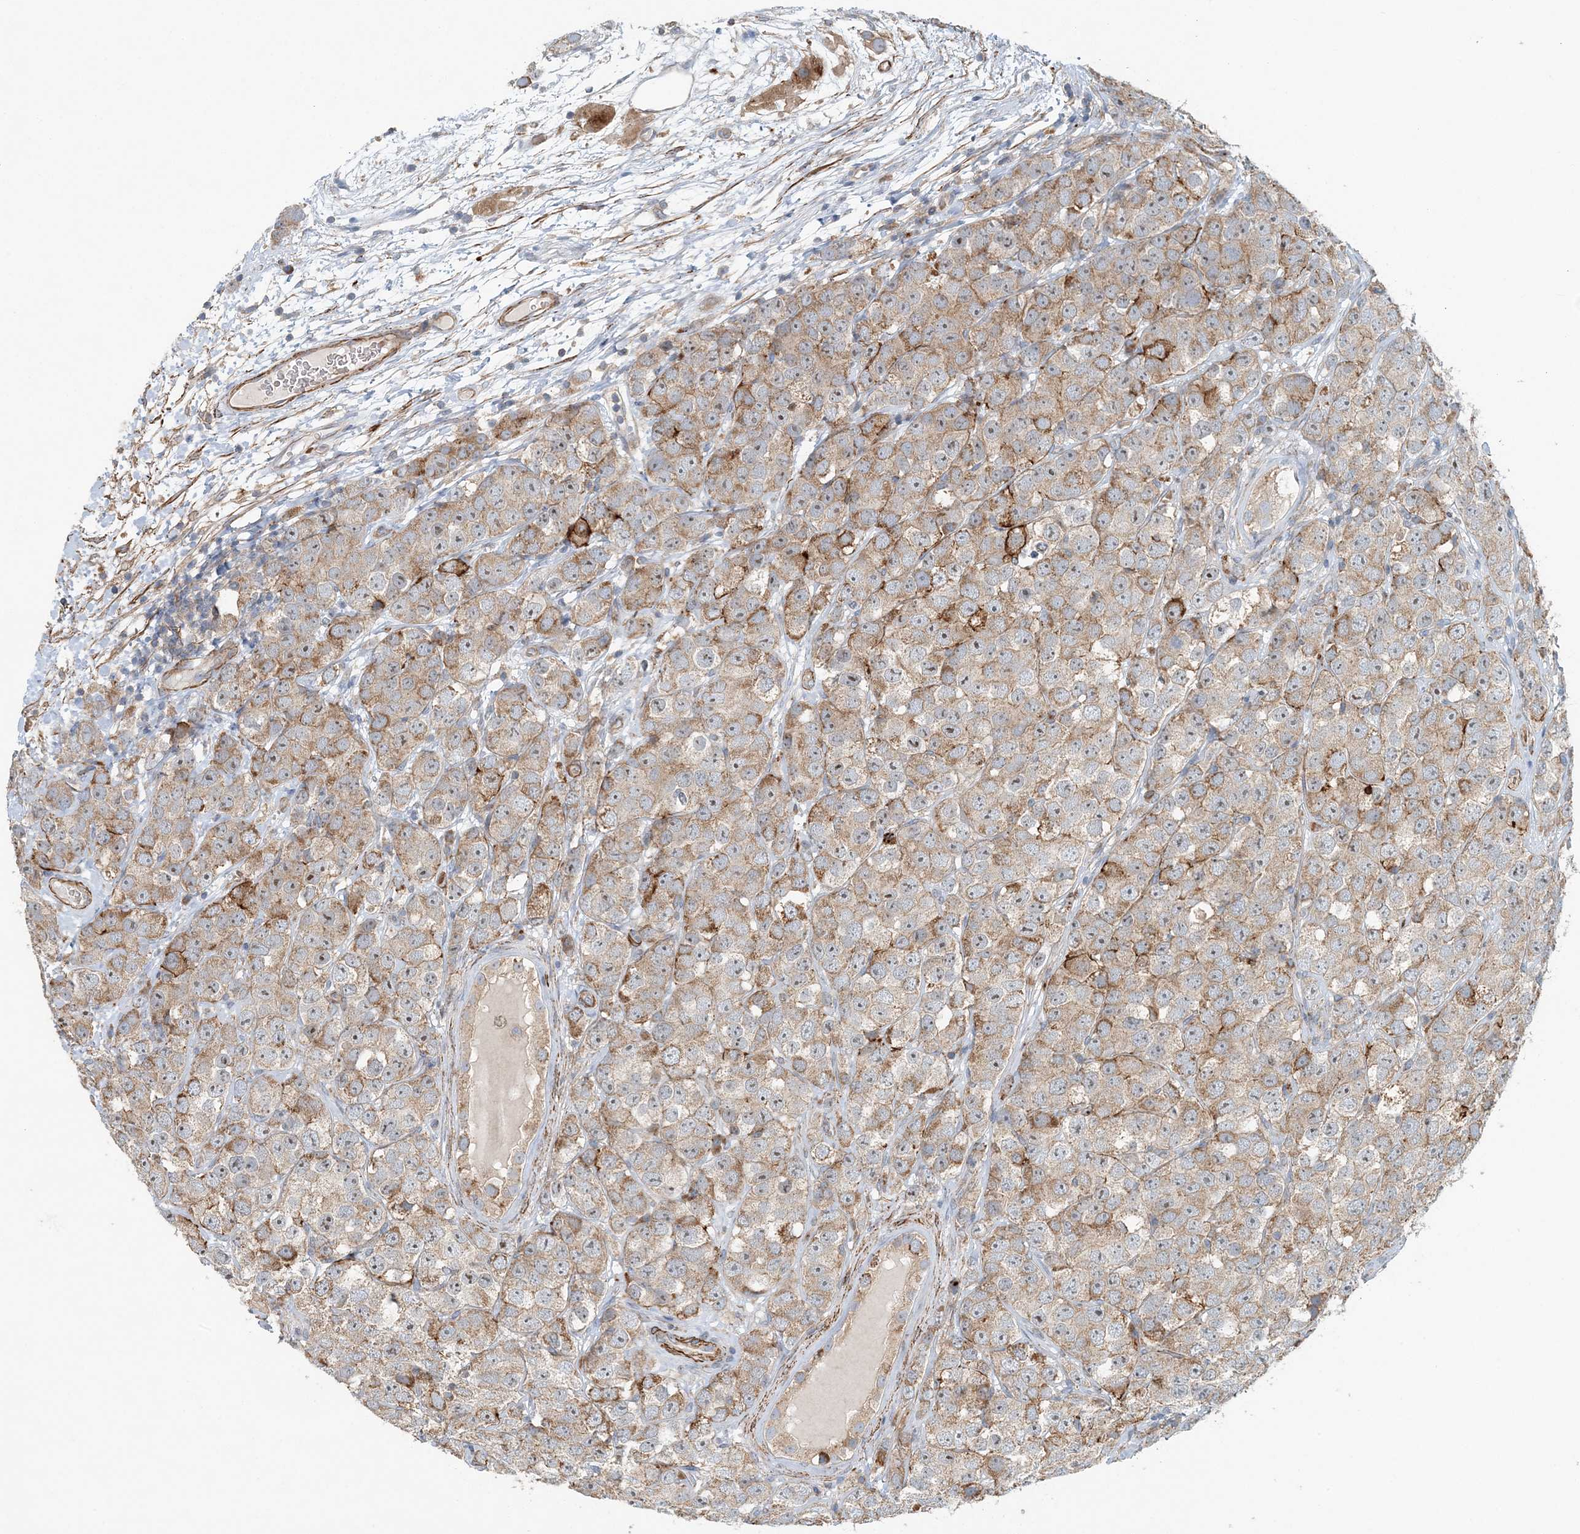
{"staining": {"intensity": "weak", "quantity": ">75%", "location": "cytoplasmic/membranous"}, "tissue": "testis cancer", "cell_type": "Tumor cells", "image_type": "cancer", "snomed": [{"axis": "morphology", "description": "Seminoma, NOS"}, {"axis": "topography", "description": "Testis"}], "caption": "Immunohistochemical staining of testis cancer shows low levels of weak cytoplasmic/membranous positivity in about >75% of tumor cells.", "gene": "TTI1", "patient": {"sex": "male", "age": 28}}